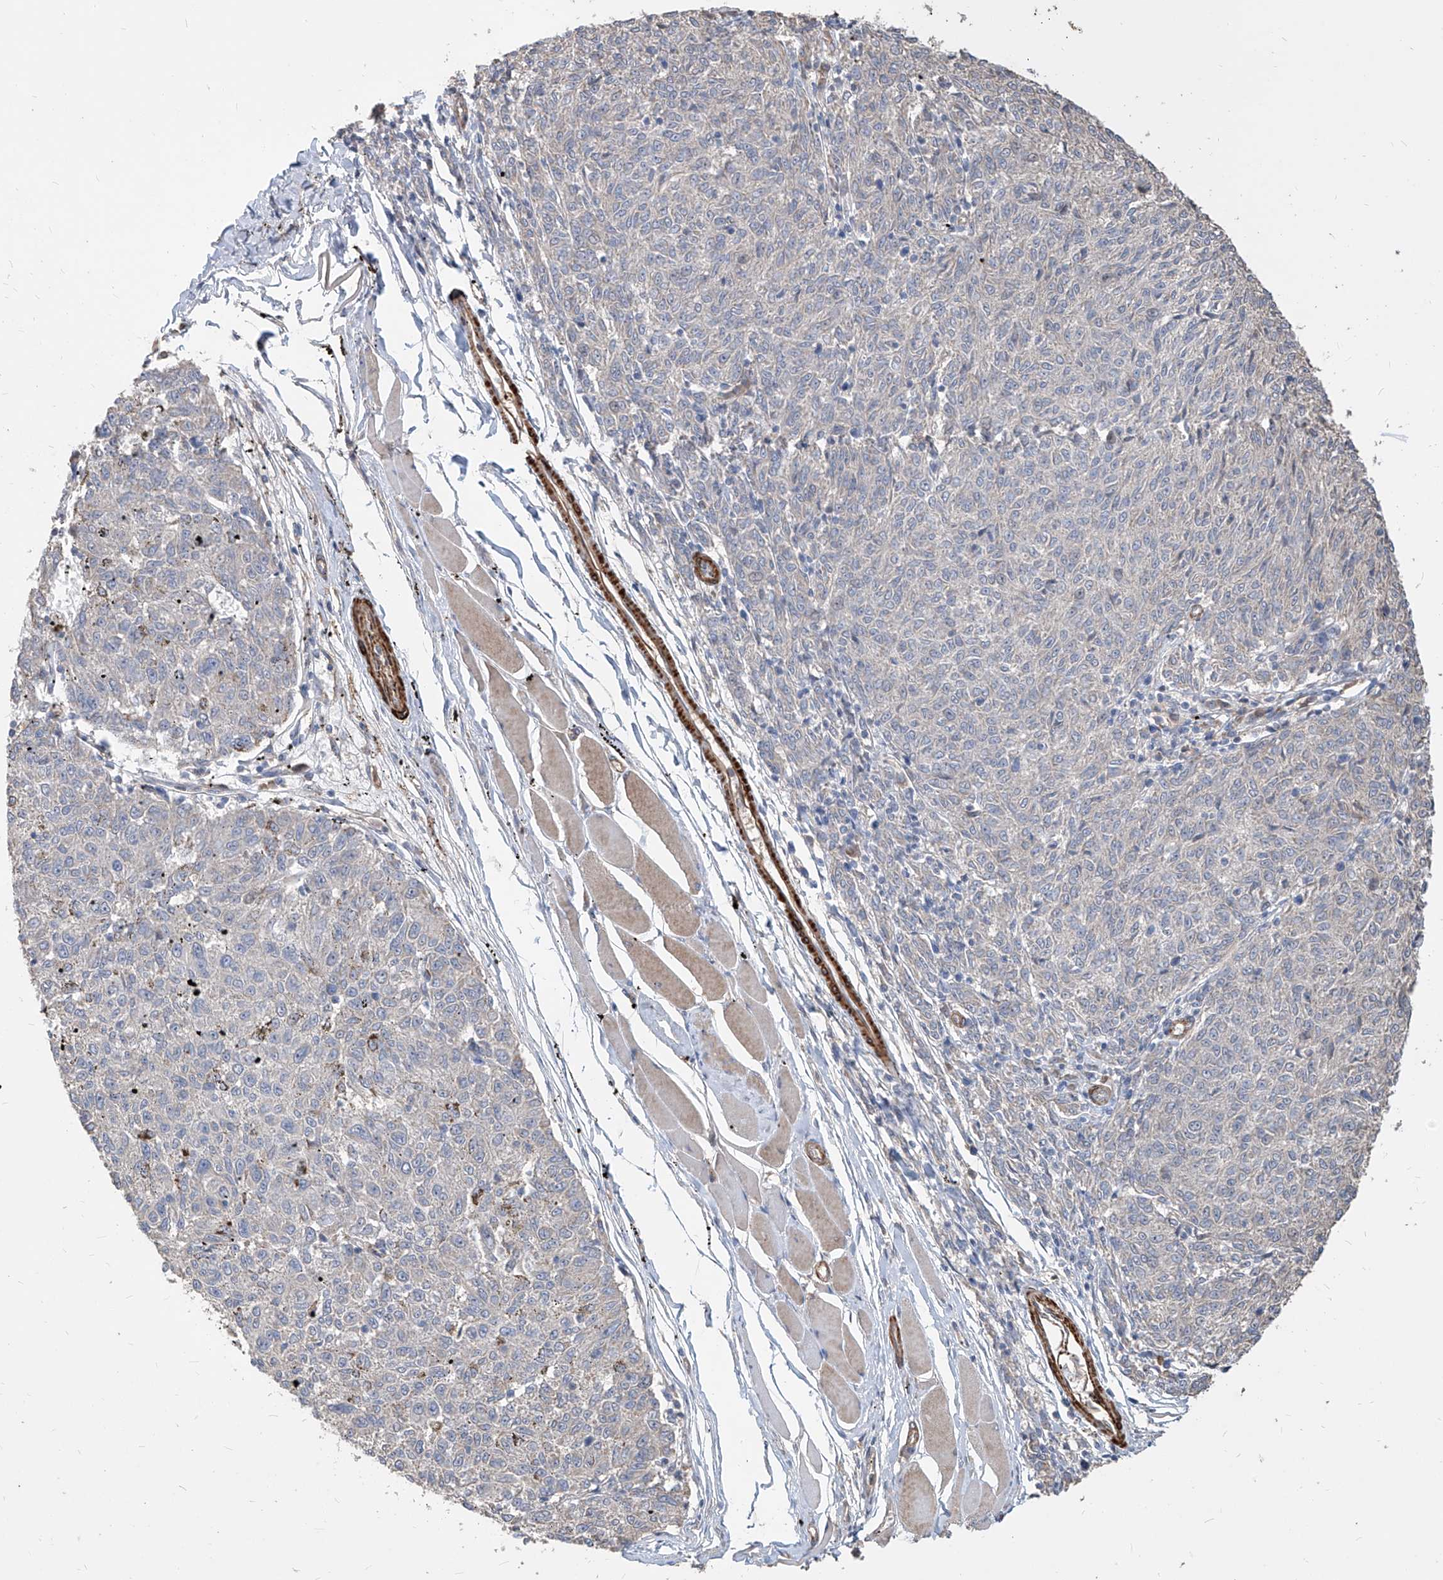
{"staining": {"intensity": "negative", "quantity": "none", "location": "none"}, "tissue": "melanoma", "cell_type": "Tumor cells", "image_type": "cancer", "snomed": [{"axis": "morphology", "description": "Malignant melanoma, NOS"}, {"axis": "topography", "description": "Skin"}], "caption": "This is a photomicrograph of immunohistochemistry staining of malignant melanoma, which shows no positivity in tumor cells.", "gene": "FAM83B", "patient": {"sex": "female", "age": 72}}